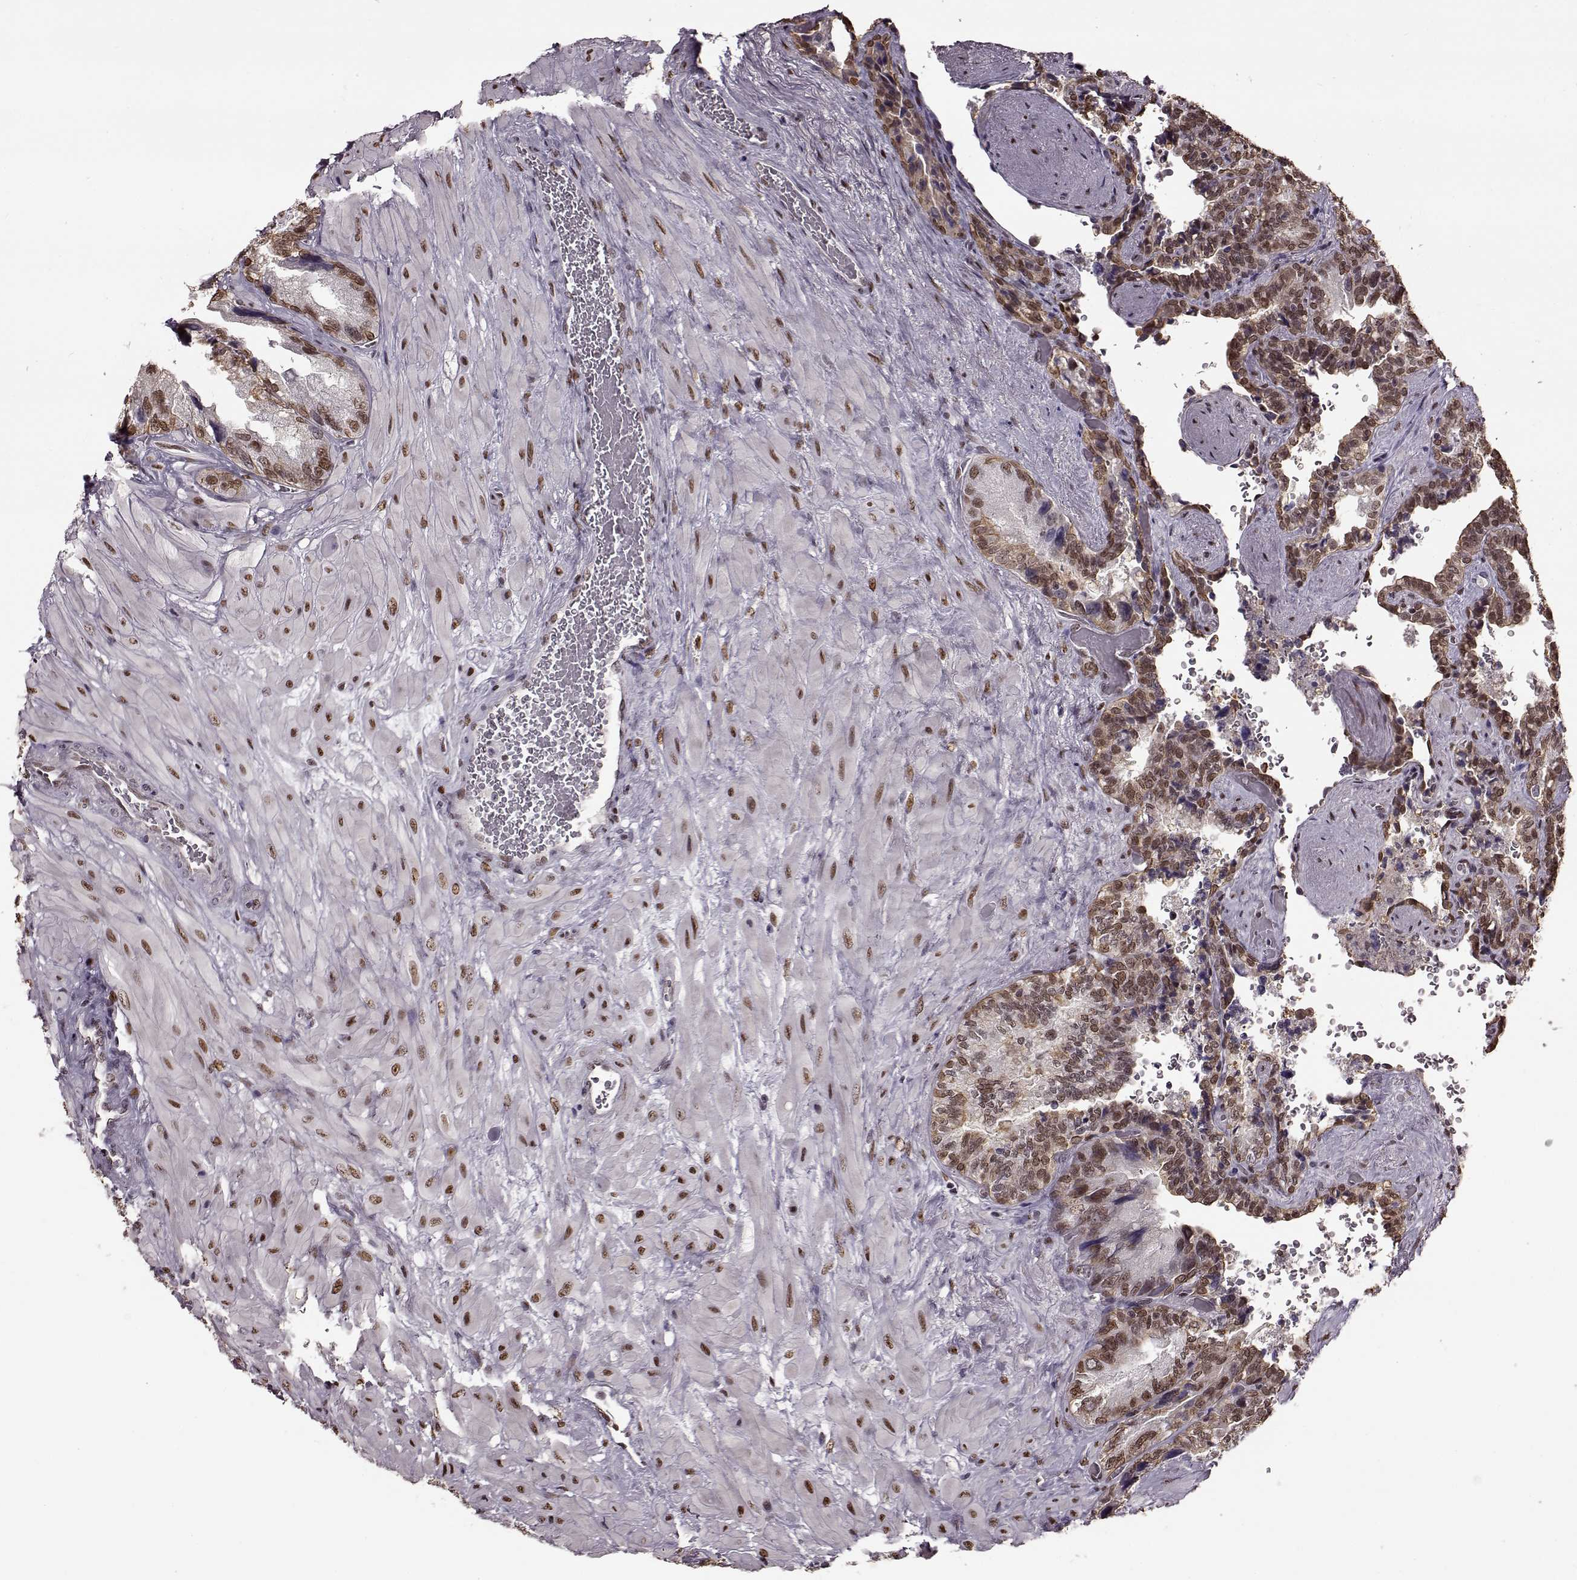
{"staining": {"intensity": "moderate", "quantity": ">75%", "location": "nuclear"}, "tissue": "seminal vesicle", "cell_type": "Glandular cells", "image_type": "normal", "snomed": [{"axis": "morphology", "description": "Normal tissue, NOS"}, {"axis": "topography", "description": "Seminal veicle"}], "caption": "Immunohistochemical staining of unremarkable seminal vesicle shows medium levels of moderate nuclear positivity in about >75% of glandular cells.", "gene": "FTO", "patient": {"sex": "male", "age": 69}}